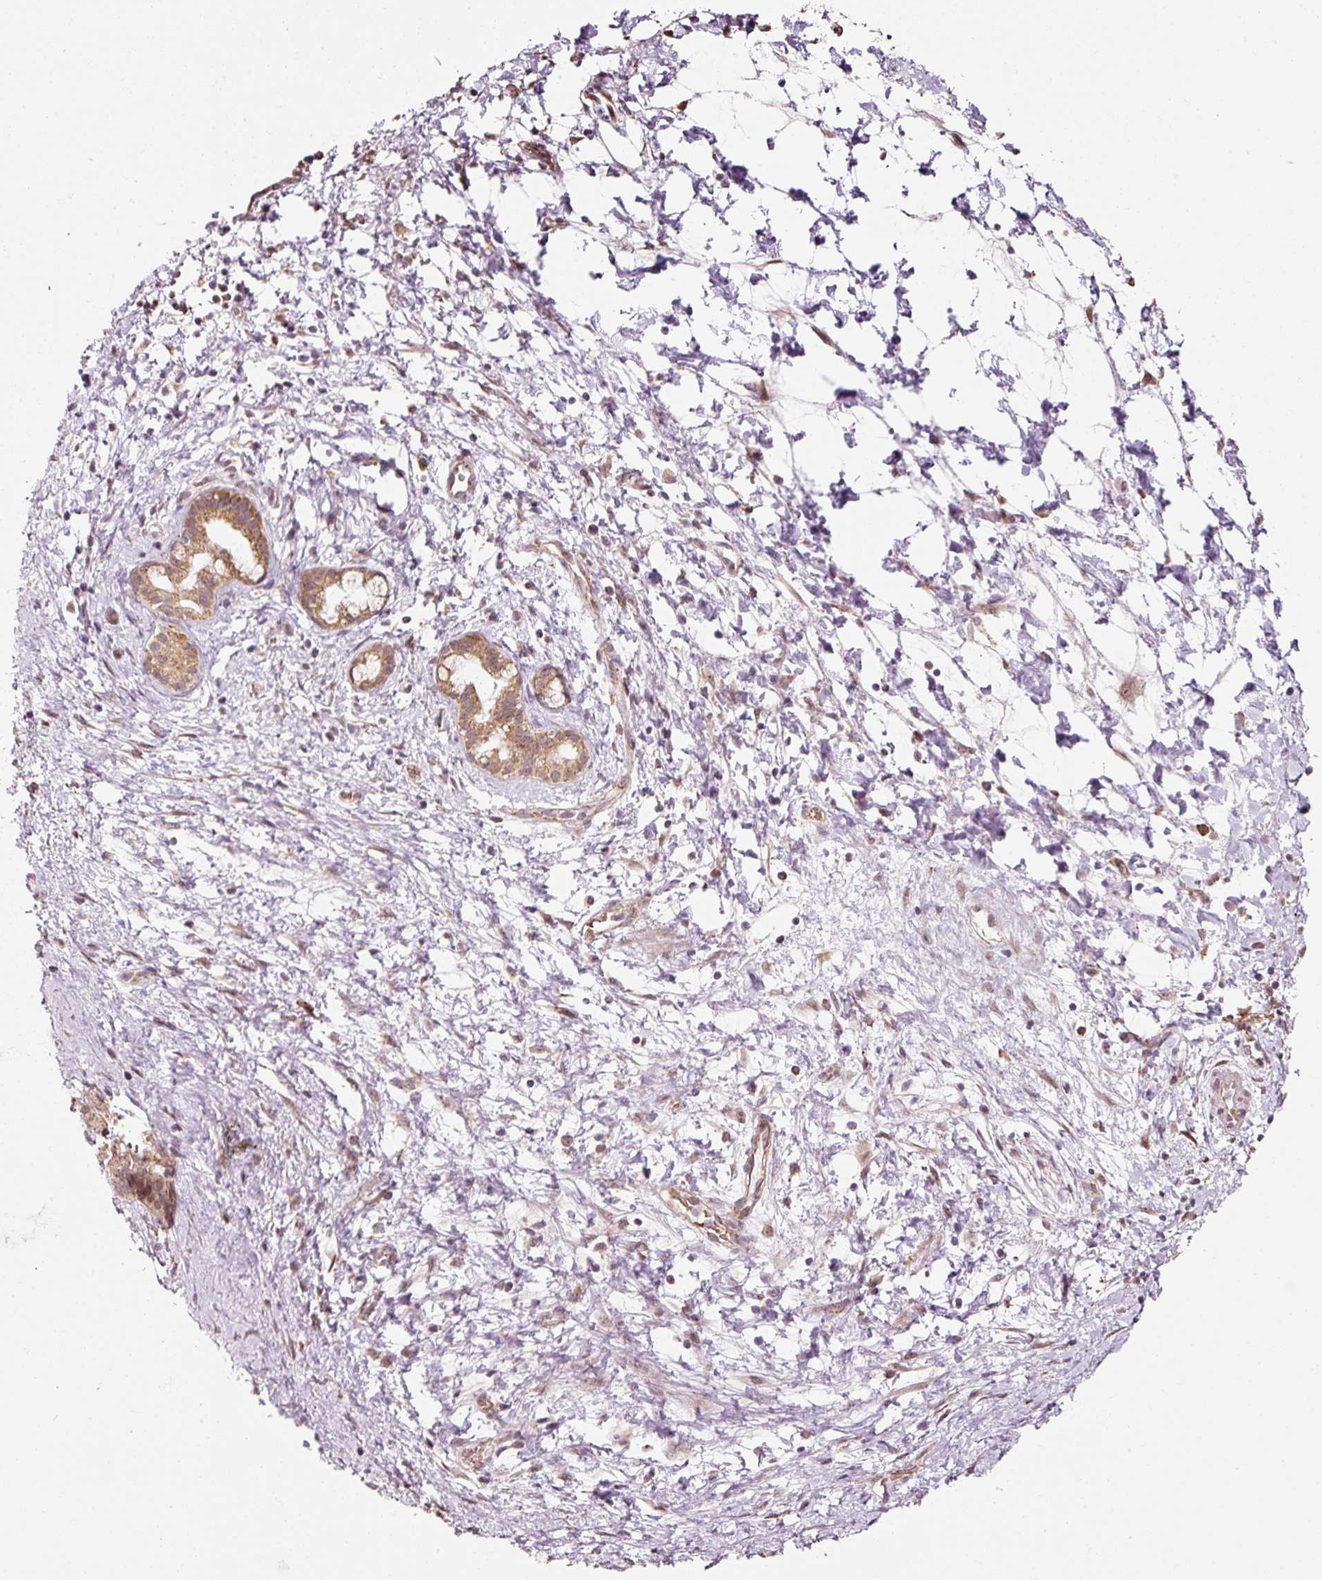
{"staining": {"intensity": "moderate", "quantity": ">75%", "location": "cytoplasmic/membranous"}, "tissue": "pancreatic cancer", "cell_type": "Tumor cells", "image_type": "cancer", "snomed": [{"axis": "morphology", "description": "Adenocarcinoma, NOS"}, {"axis": "topography", "description": "Pancreas"}], "caption": "Protein expression analysis of pancreatic adenocarcinoma reveals moderate cytoplasmic/membranous staining in about >75% of tumor cells. The staining was performed using DAB (3,3'-diaminobenzidine) to visualize the protein expression in brown, while the nuclei were stained in blue with hematoxylin (Magnification: 20x).", "gene": "ZNF460", "patient": {"sex": "male", "age": 68}}